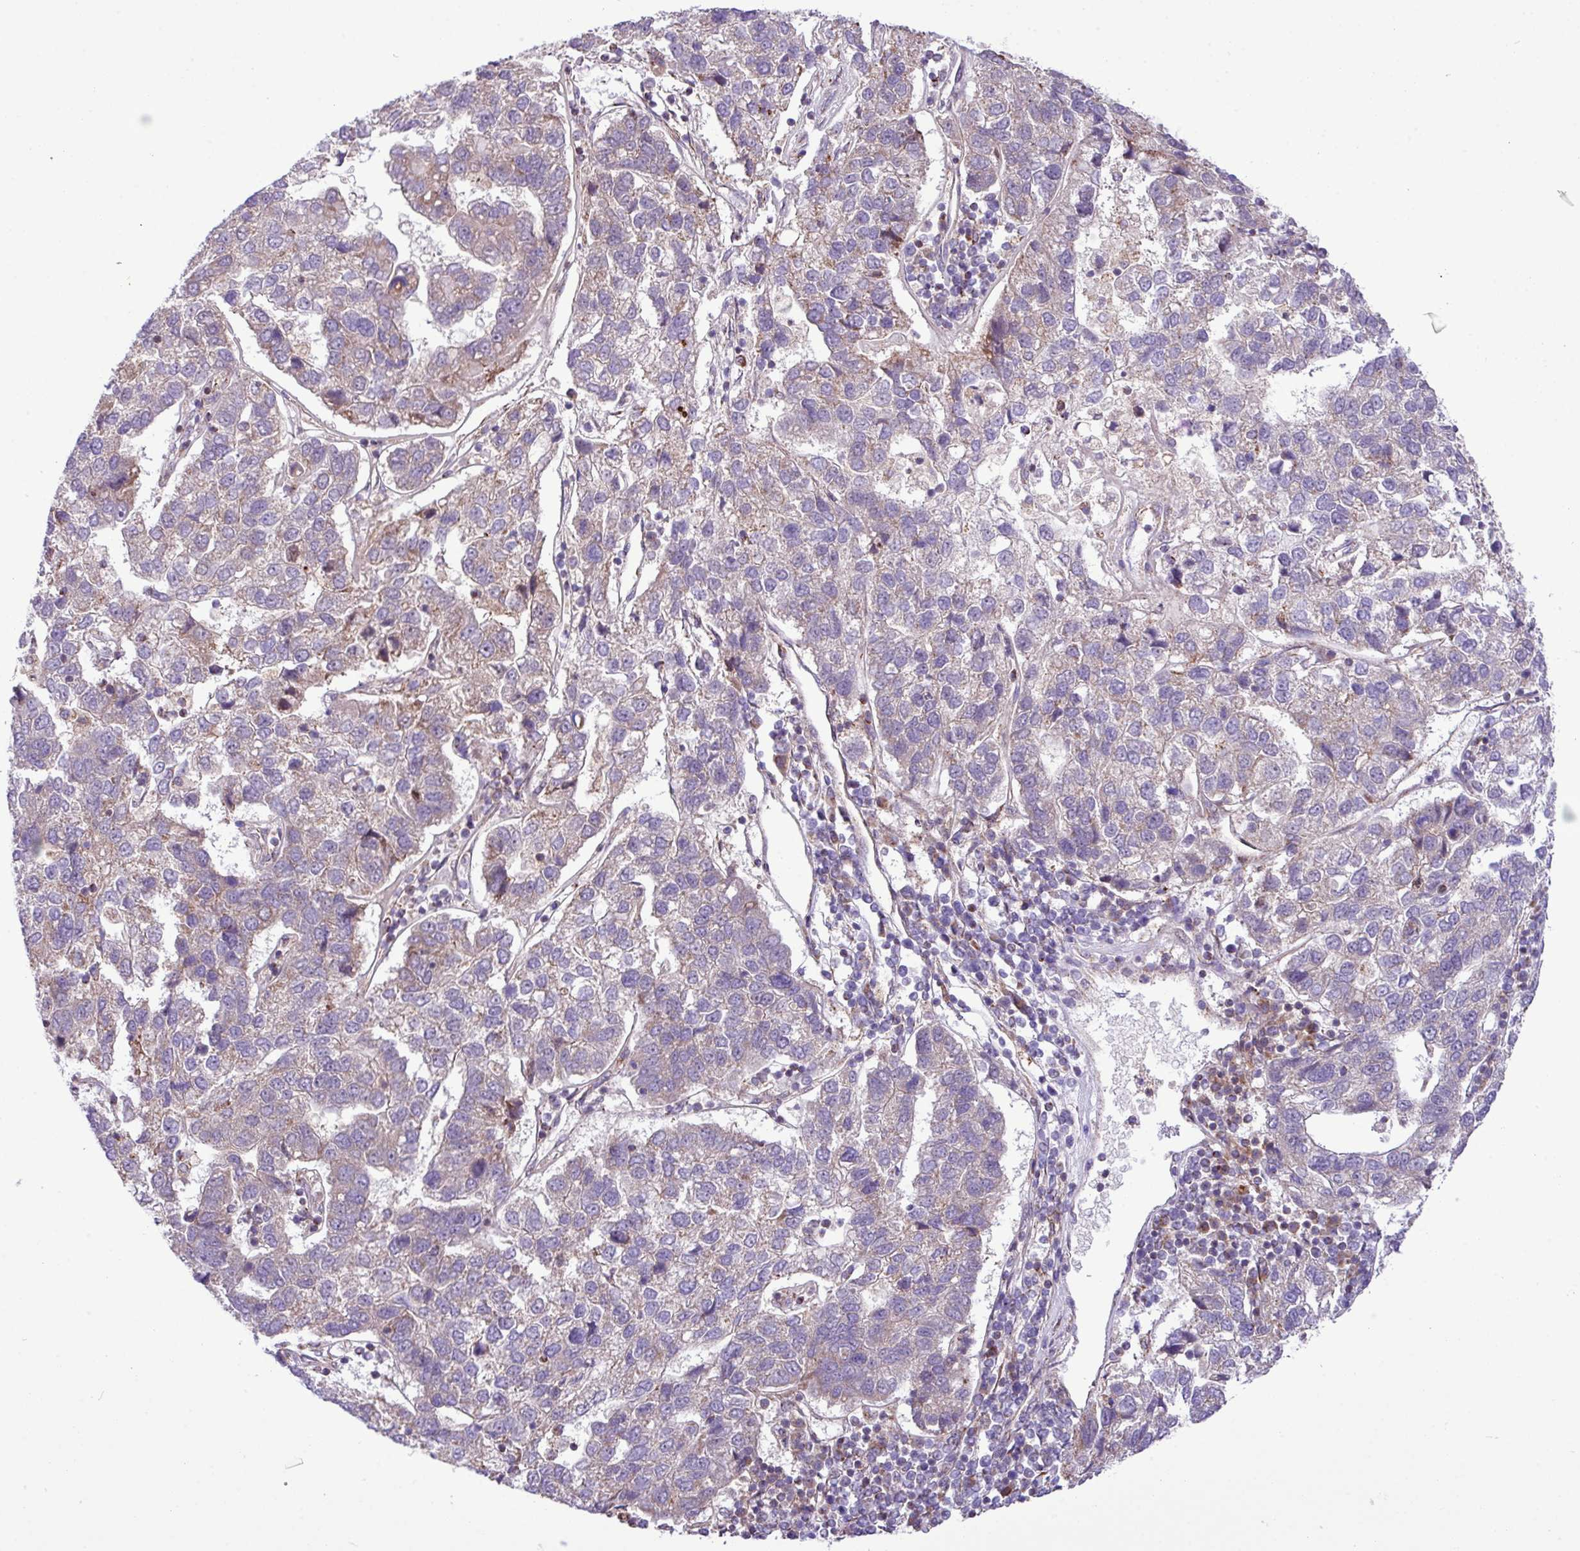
{"staining": {"intensity": "moderate", "quantity": "<25%", "location": "cytoplasmic/membranous"}, "tissue": "pancreatic cancer", "cell_type": "Tumor cells", "image_type": "cancer", "snomed": [{"axis": "morphology", "description": "Adenocarcinoma, NOS"}, {"axis": "topography", "description": "Pancreas"}], "caption": "Tumor cells demonstrate low levels of moderate cytoplasmic/membranous staining in about <25% of cells in pancreatic cancer.", "gene": "B3GNT9", "patient": {"sex": "female", "age": 61}}